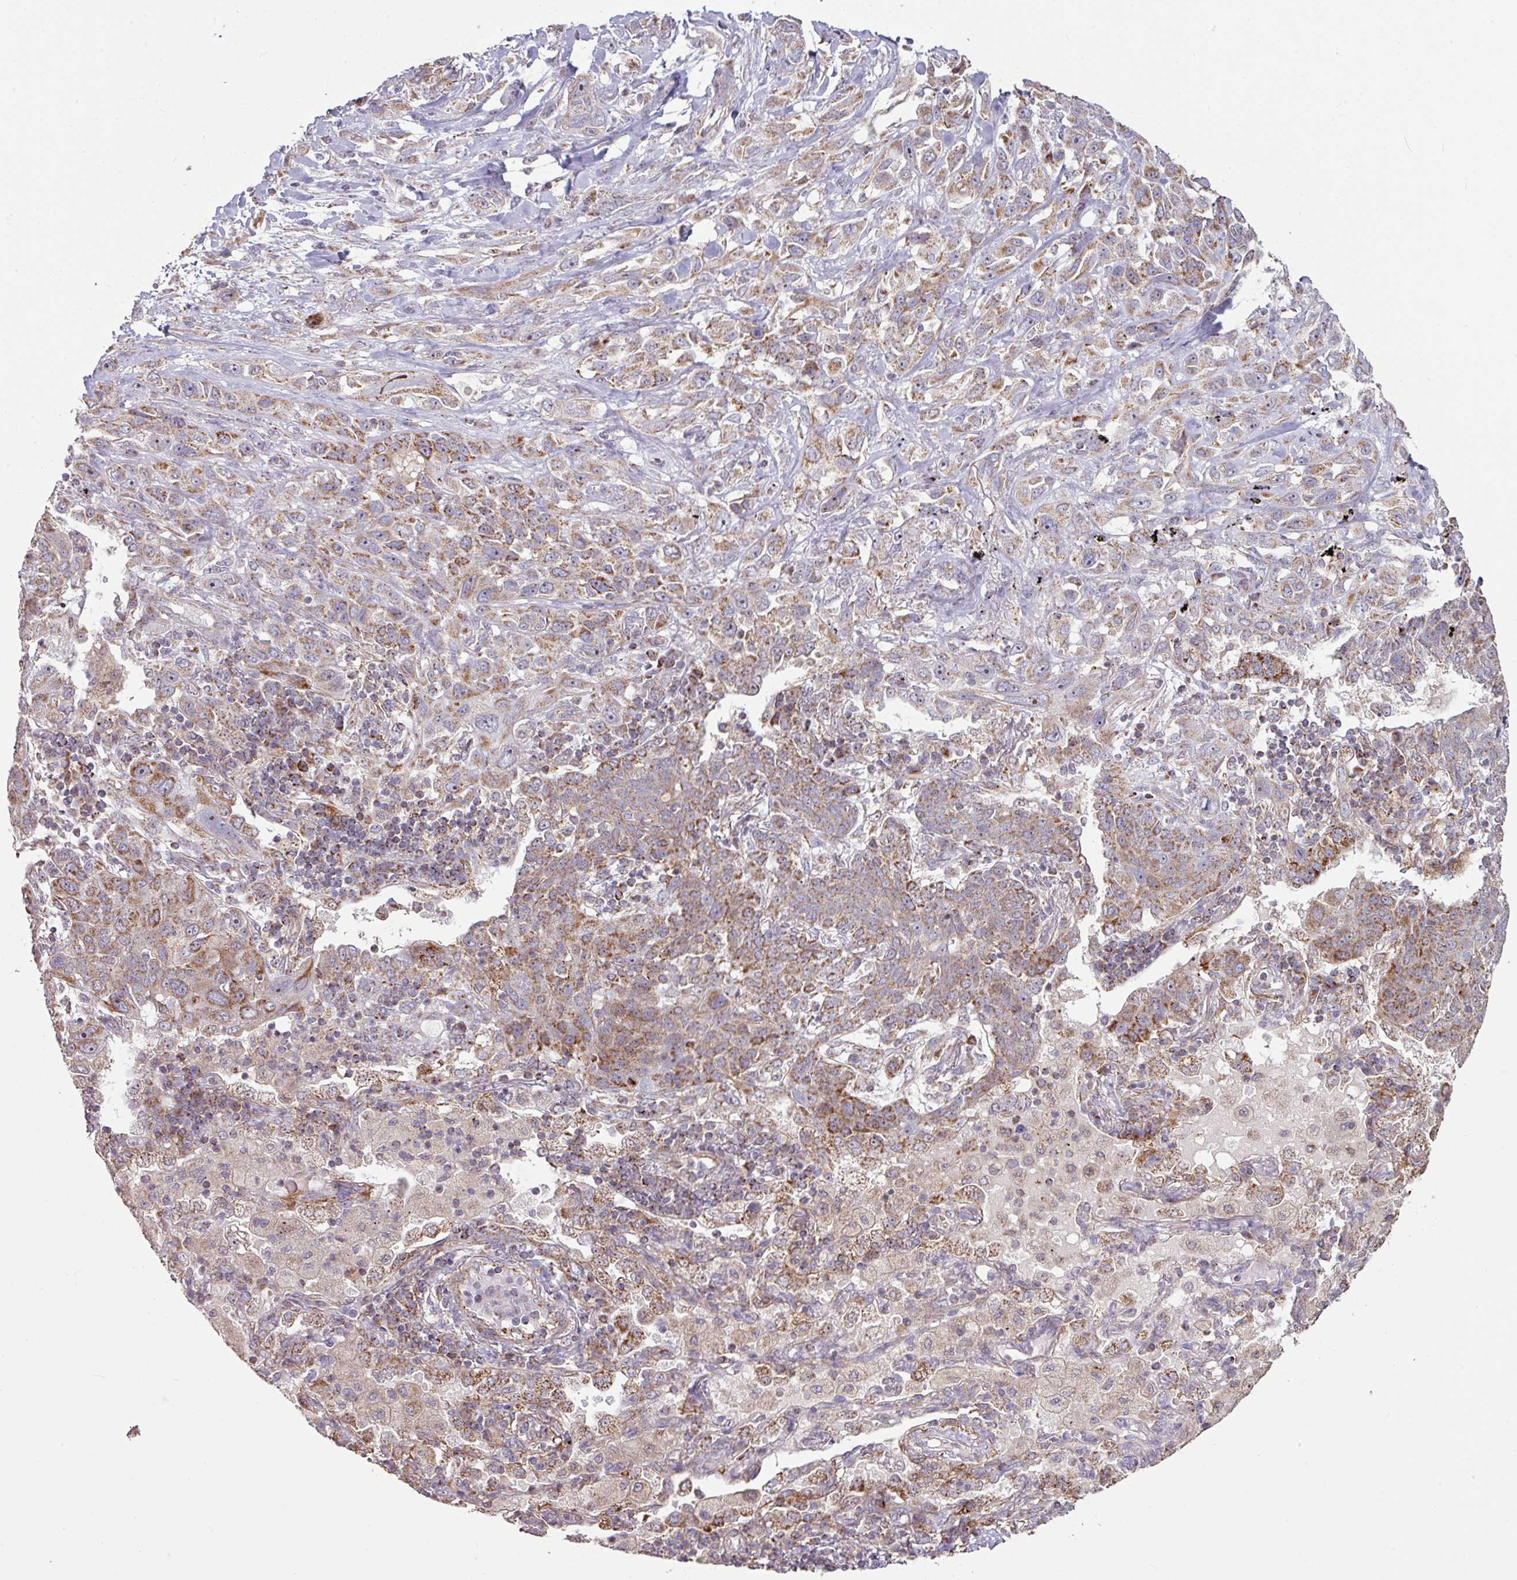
{"staining": {"intensity": "moderate", "quantity": "25%-75%", "location": "cytoplasmic/membranous"}, "tissue": "lung cancer", "cell_type": "Tumor cells", "image_type": "cancer", "snomed": [{"axis": "morphology", "description": "Squamous cell carcinoma, NOS"}, {"axis": "topography", "description": "Lung"}], "caption": "A medium amount of moderate cytoplasmic/membranous positivity is appreciated in approximately 25%-75% of tumor cells in lung squamous cell carcinoma tissue.", "gene": "OR2D3", "patient": {"sex": "female", "age": 70}}